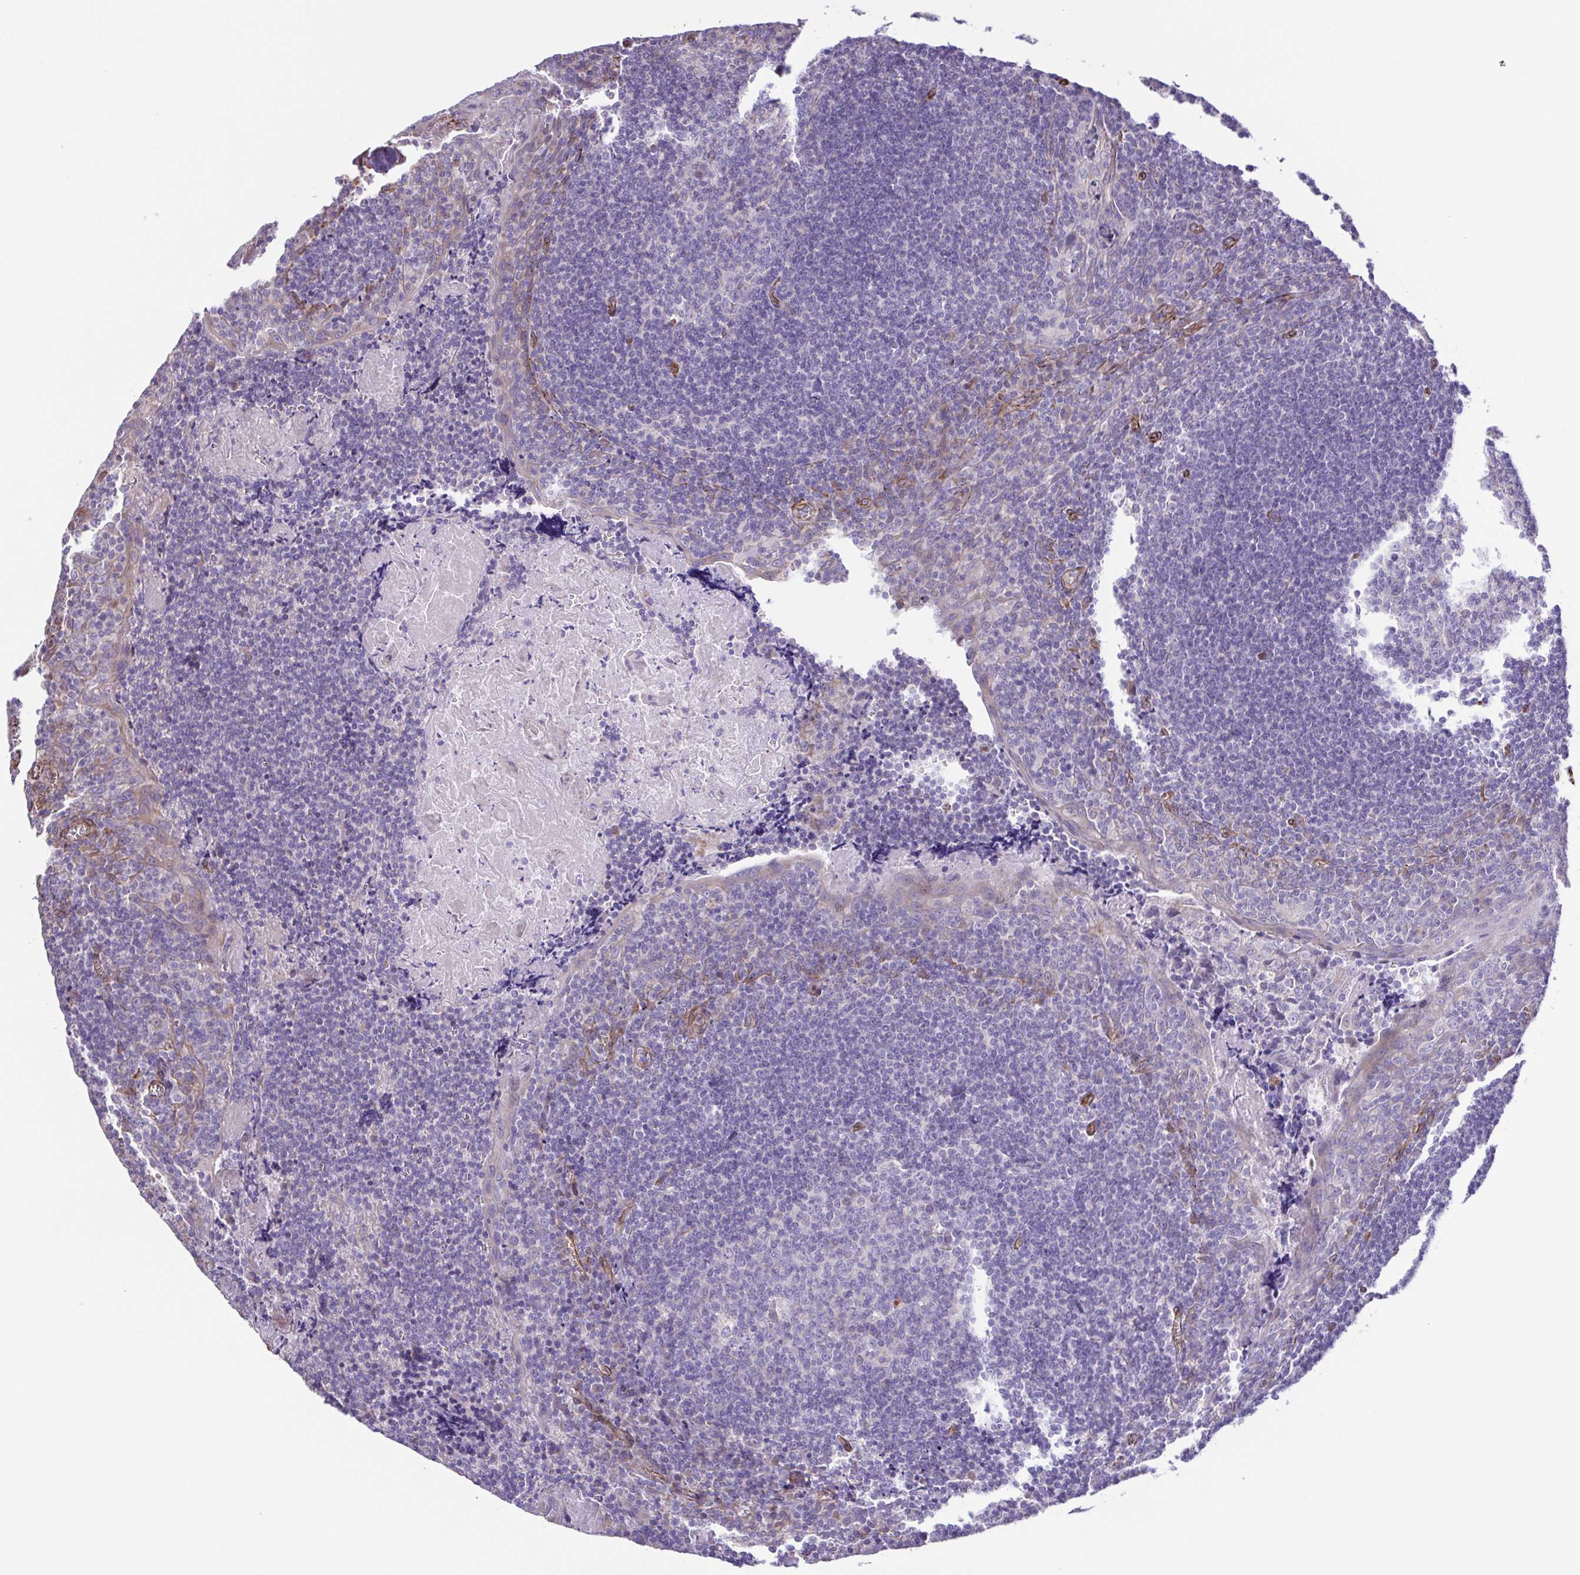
{"staining": {"intensity": "negative", "quantity": "none", "location": "none"}, "tissue": "tonsil", "cell_type": "Germinal center cells", "image_type": "normal", "snomed": [{"axis": "morphology", "description": "Normal tissue, NOS"}, {"axis": "morphology", "description": "Inflammation, NOS"}, {"axis": "topography", "description": "Tonsil"}], "caption": "Immunohistochemistry (IHC) photomicrograph of unremarkable tonsil: human tonsil stained with DAB shows no significant protein expression in germinal center cells.", "gene": "FLT1", "patient": {"sex": "female", "age": 31}}